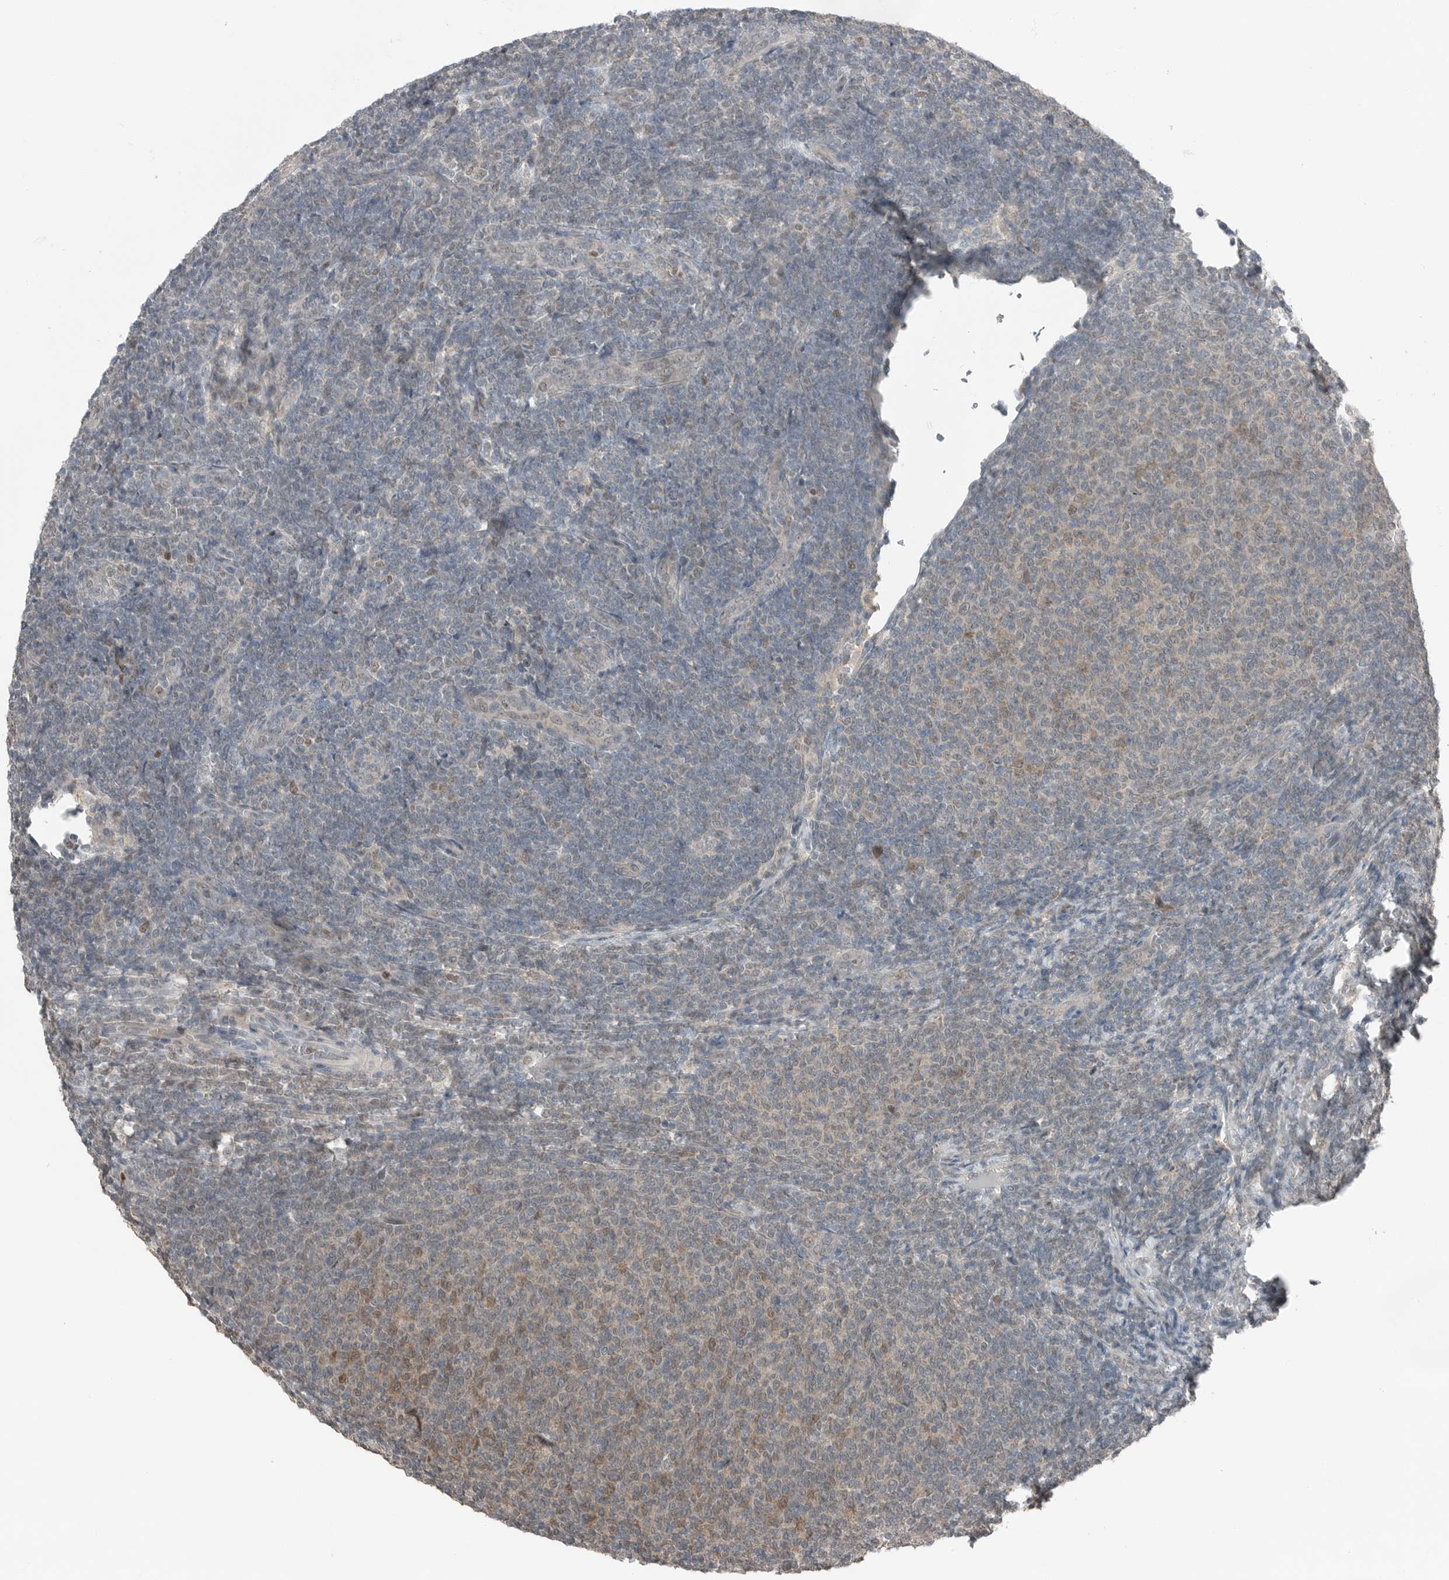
{"staining": {"intensity": "weak", "quantity": "<25%", "location": "nuclear"}, "tissue": "lymphoma", "cell_type": "Tumor cells", "image_type": "cancer", "snomed": [{"axis": "morphology", "description": "Malignant lymphoma, non-Hodgkin's type, Low grade"}, {"axis": "topography", "description": "Lymph node"}], "caption": "Low-grade malignant lymphoma, non-Hodgkin's type stained for a protein using immunohistochemistry reveals no staining tumor cells.", "gene": "MFAP3L", "patient": {"sex": "male", "age": 66}}